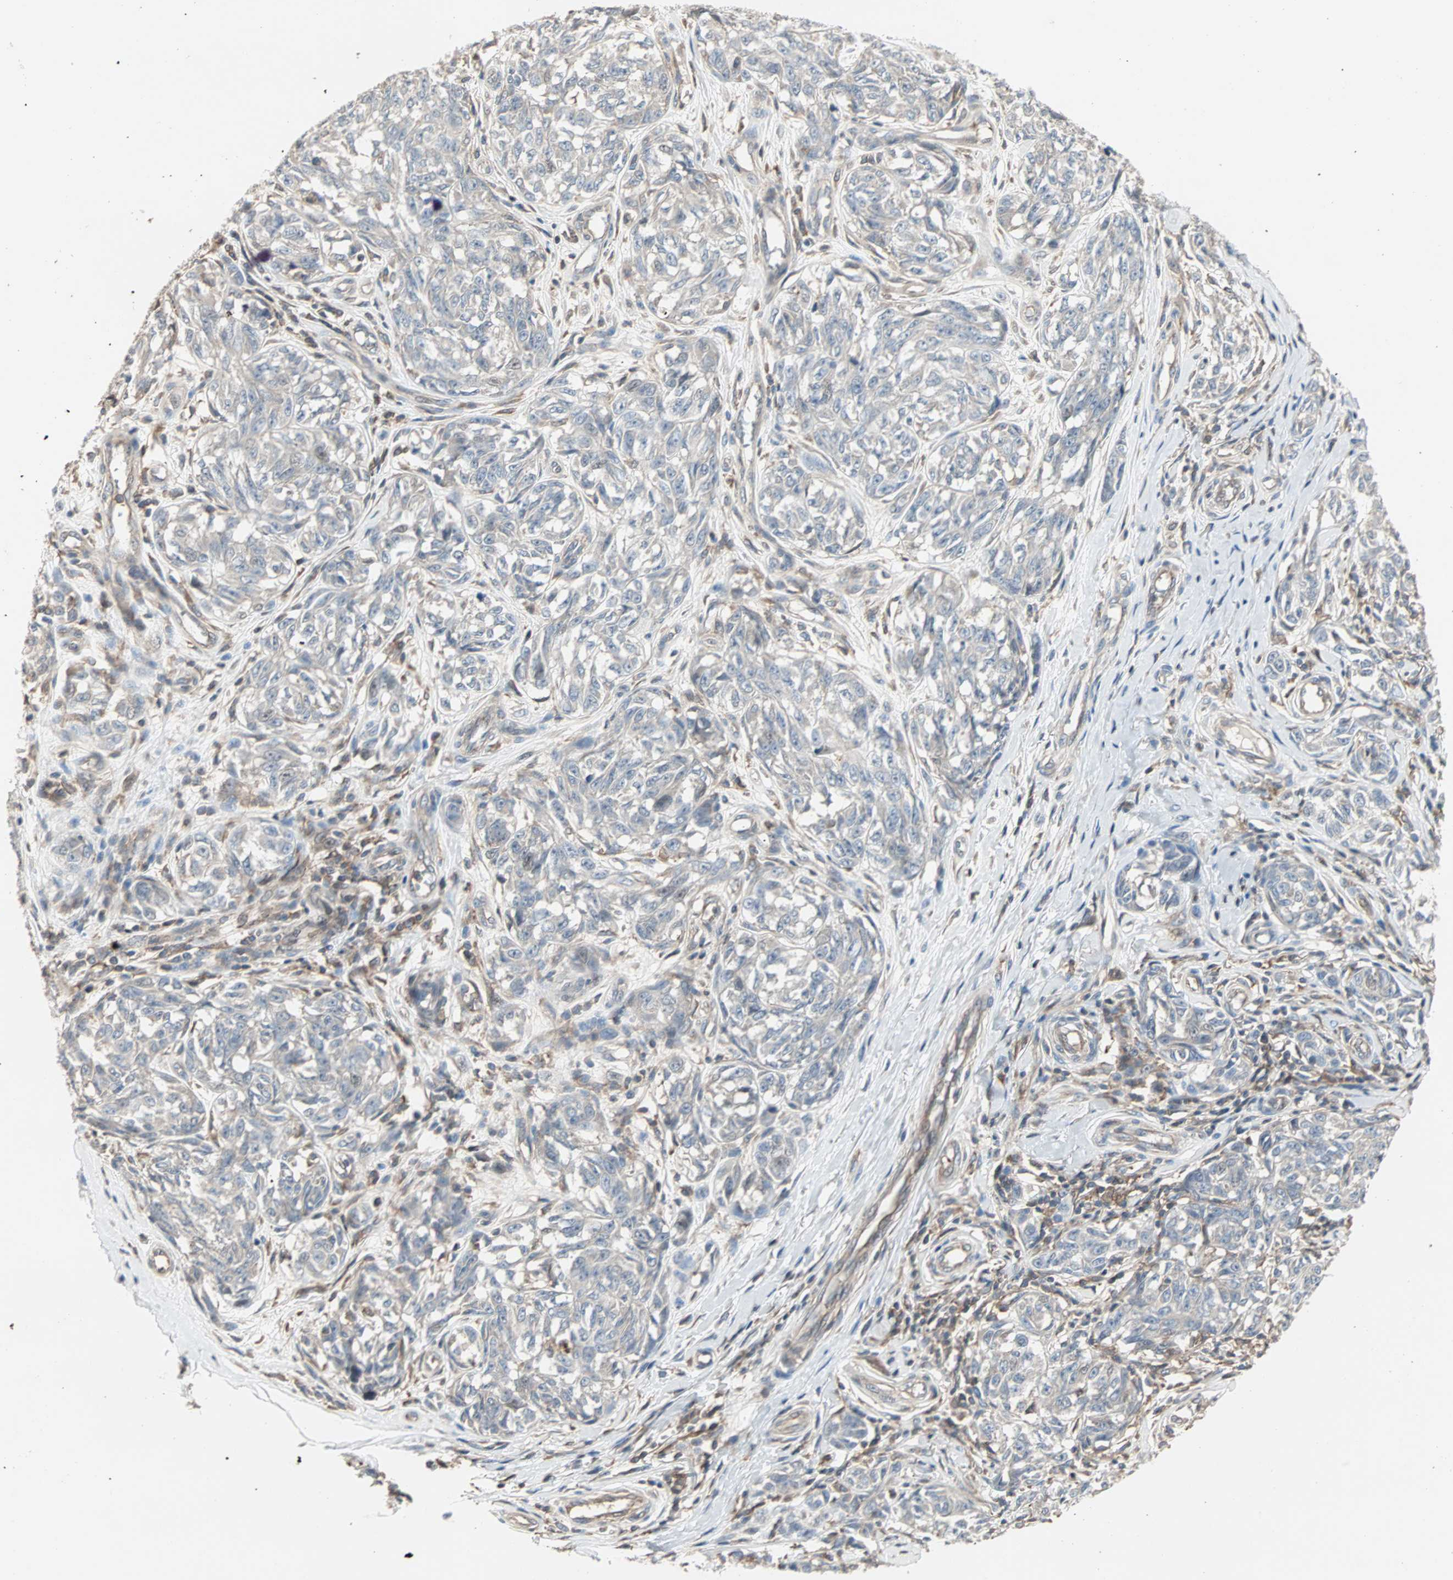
{"staining": {"intensity": "weak", "quantity": "25%-75%", "location": "cytoplasmic/membranous"}, "tissue": "melanoma", "cell_type": "Tumor cells", "image_type": "cancer", "snomed": [{"axis": "morphology", "description": "Malignant melanoma, NOS"}, {"axis": "topography", "description": "Skin"}], "caption": "Brown immunohistochemical staining in human malignant melanoma reveals weak cytoplasmic/membranous staining in about 25%-75% of tumor cells. The protein is stained brown, and the nuclei are stained in blue (DAB IHC with brightfield microscopy, high magnification).", "gene": "GNAI2", "patient": {"sex": "female", "age": 64}}